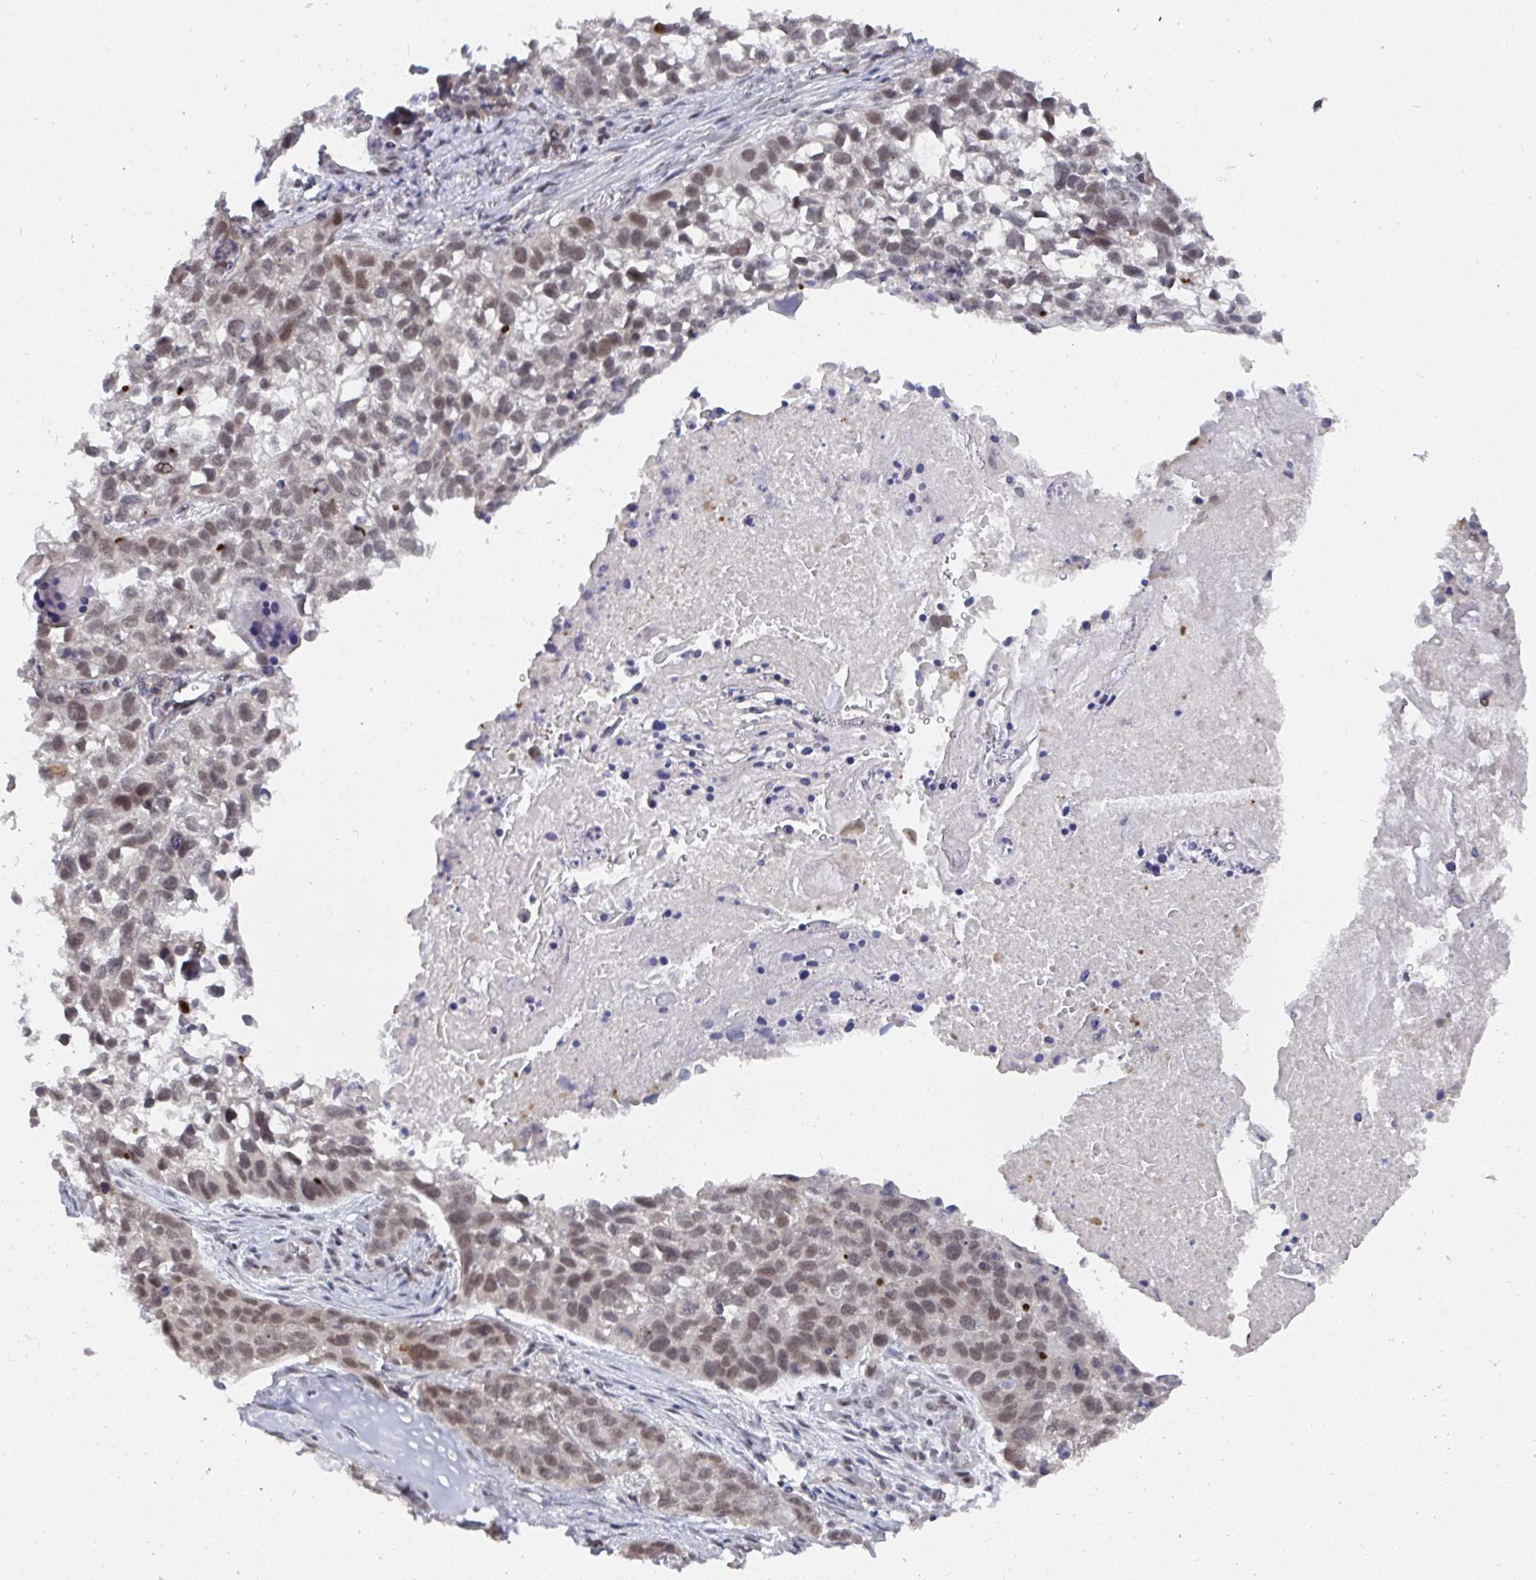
{"staining": {"intensity": "moderate", "quantity": ">75%", "location": "nuclear"}, "tissue": "lung cancer", "cell_type": "Tumor cells", "image_type": "cancer", "snomed": [{"axis": "morphology", "description": "Squamous cell carcinoma, NOS"}, {"axis": "topography", "description": "Lung"}], "caption": "This photomicrograph reveals lung squamous cell carcinoma stained with IHC to label a protein in brown. The nuclear of tumor cells show moderate positivity for the protein. Nuclei are counter-stained blue.", "gene": "JMJD1C", "patient": {"sex": "male", "age": 74}}